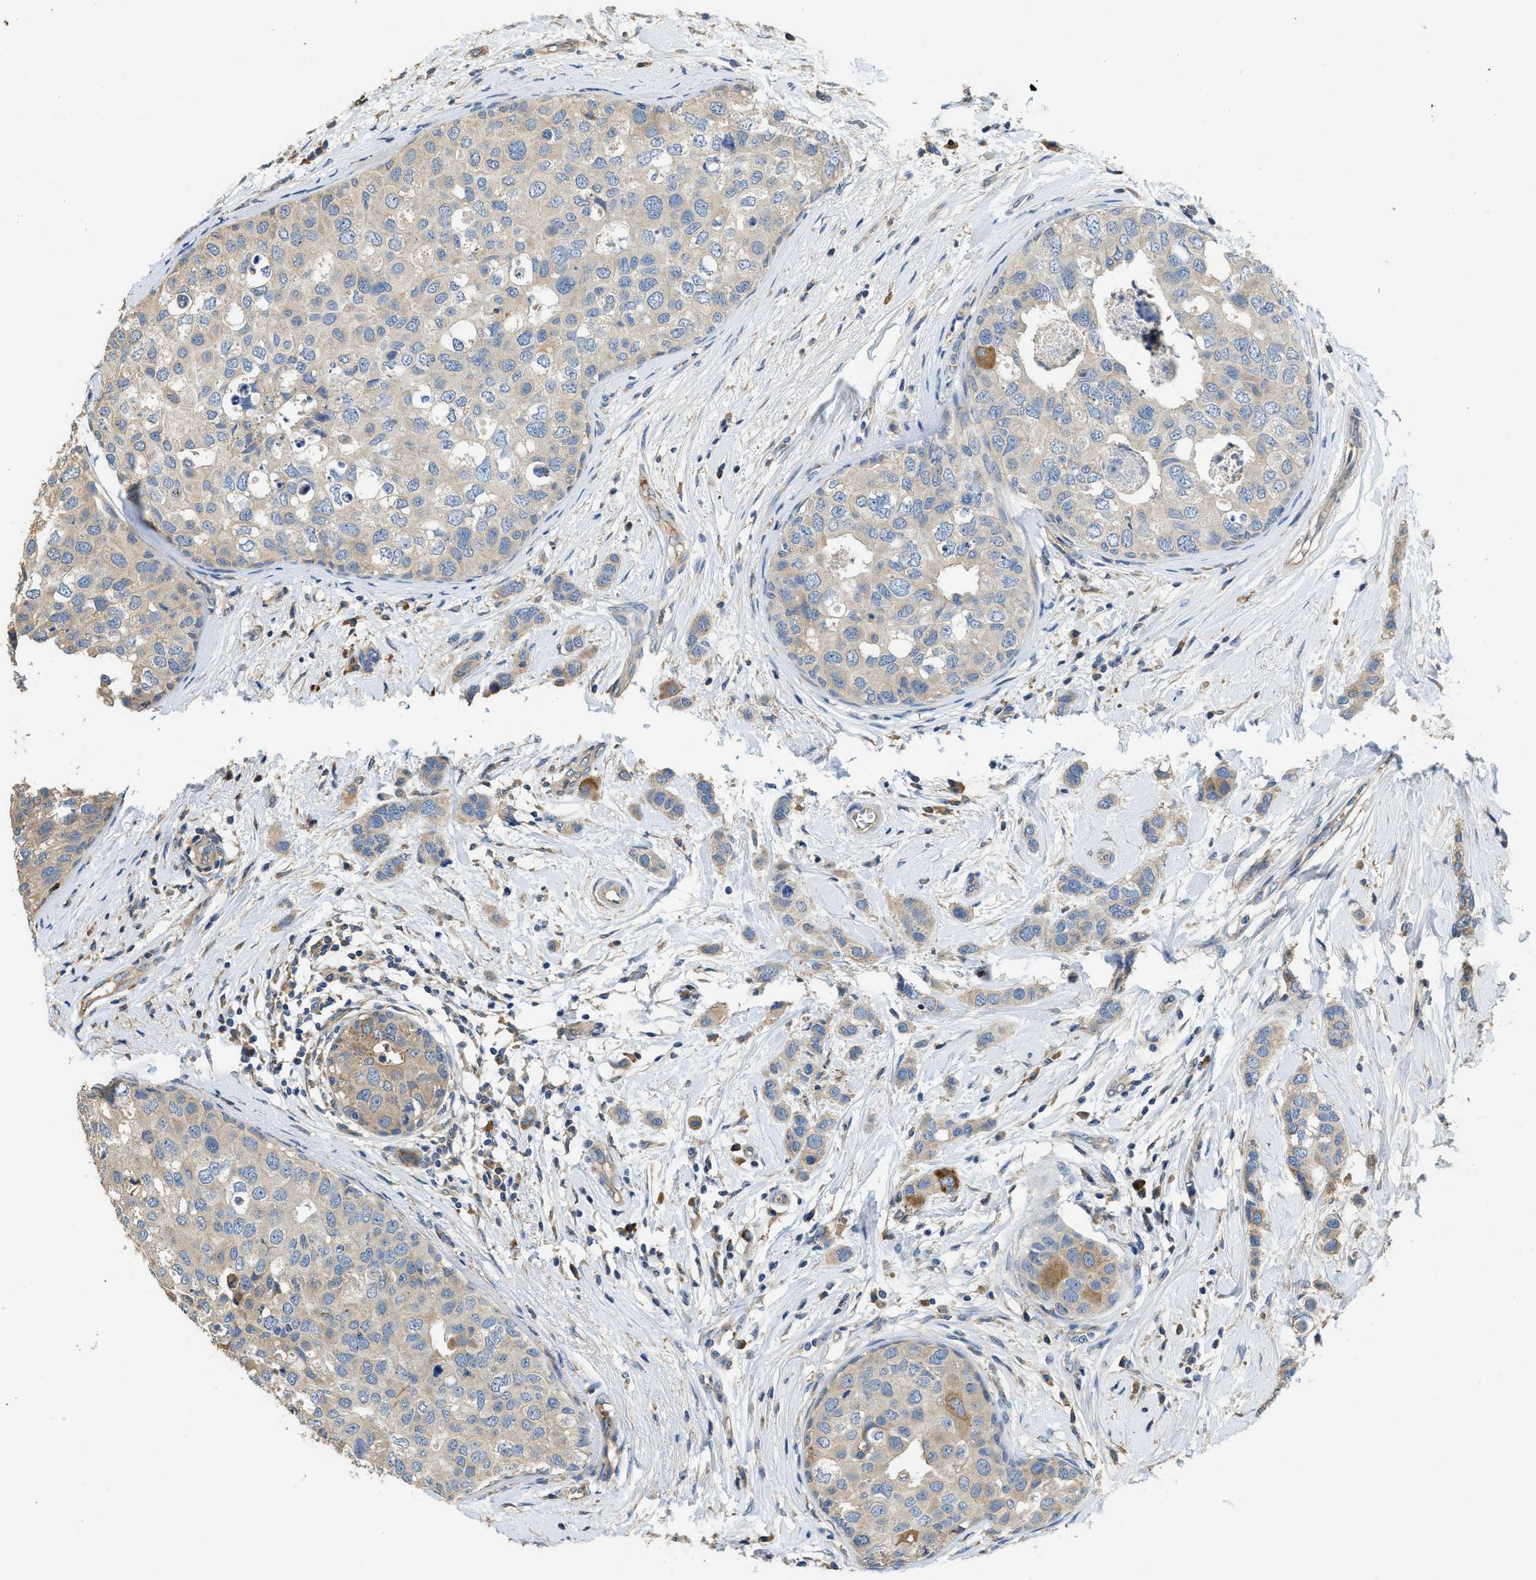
{"staining": {"intensity": "moderate", "quantity": "<25%", "location": "cytoplasmic/membranous"}, "tissue": "breast cancer", "cell_type": "Tumor cells", "image_type": "cancer", "snomed": [{"axis": "morphology", "description": "Duct carcinoma"}, {"axis": "topography", "description": "Breast"}], "caption": "Protein expression analysis of breast cancer (invasive ductal carcinoma) demonstrates moderate cytoplasmic/membranous staining in about <25% of tumor cells.", "gene": "RIPK2", "patient": {"sex": "female", "age": 50}}